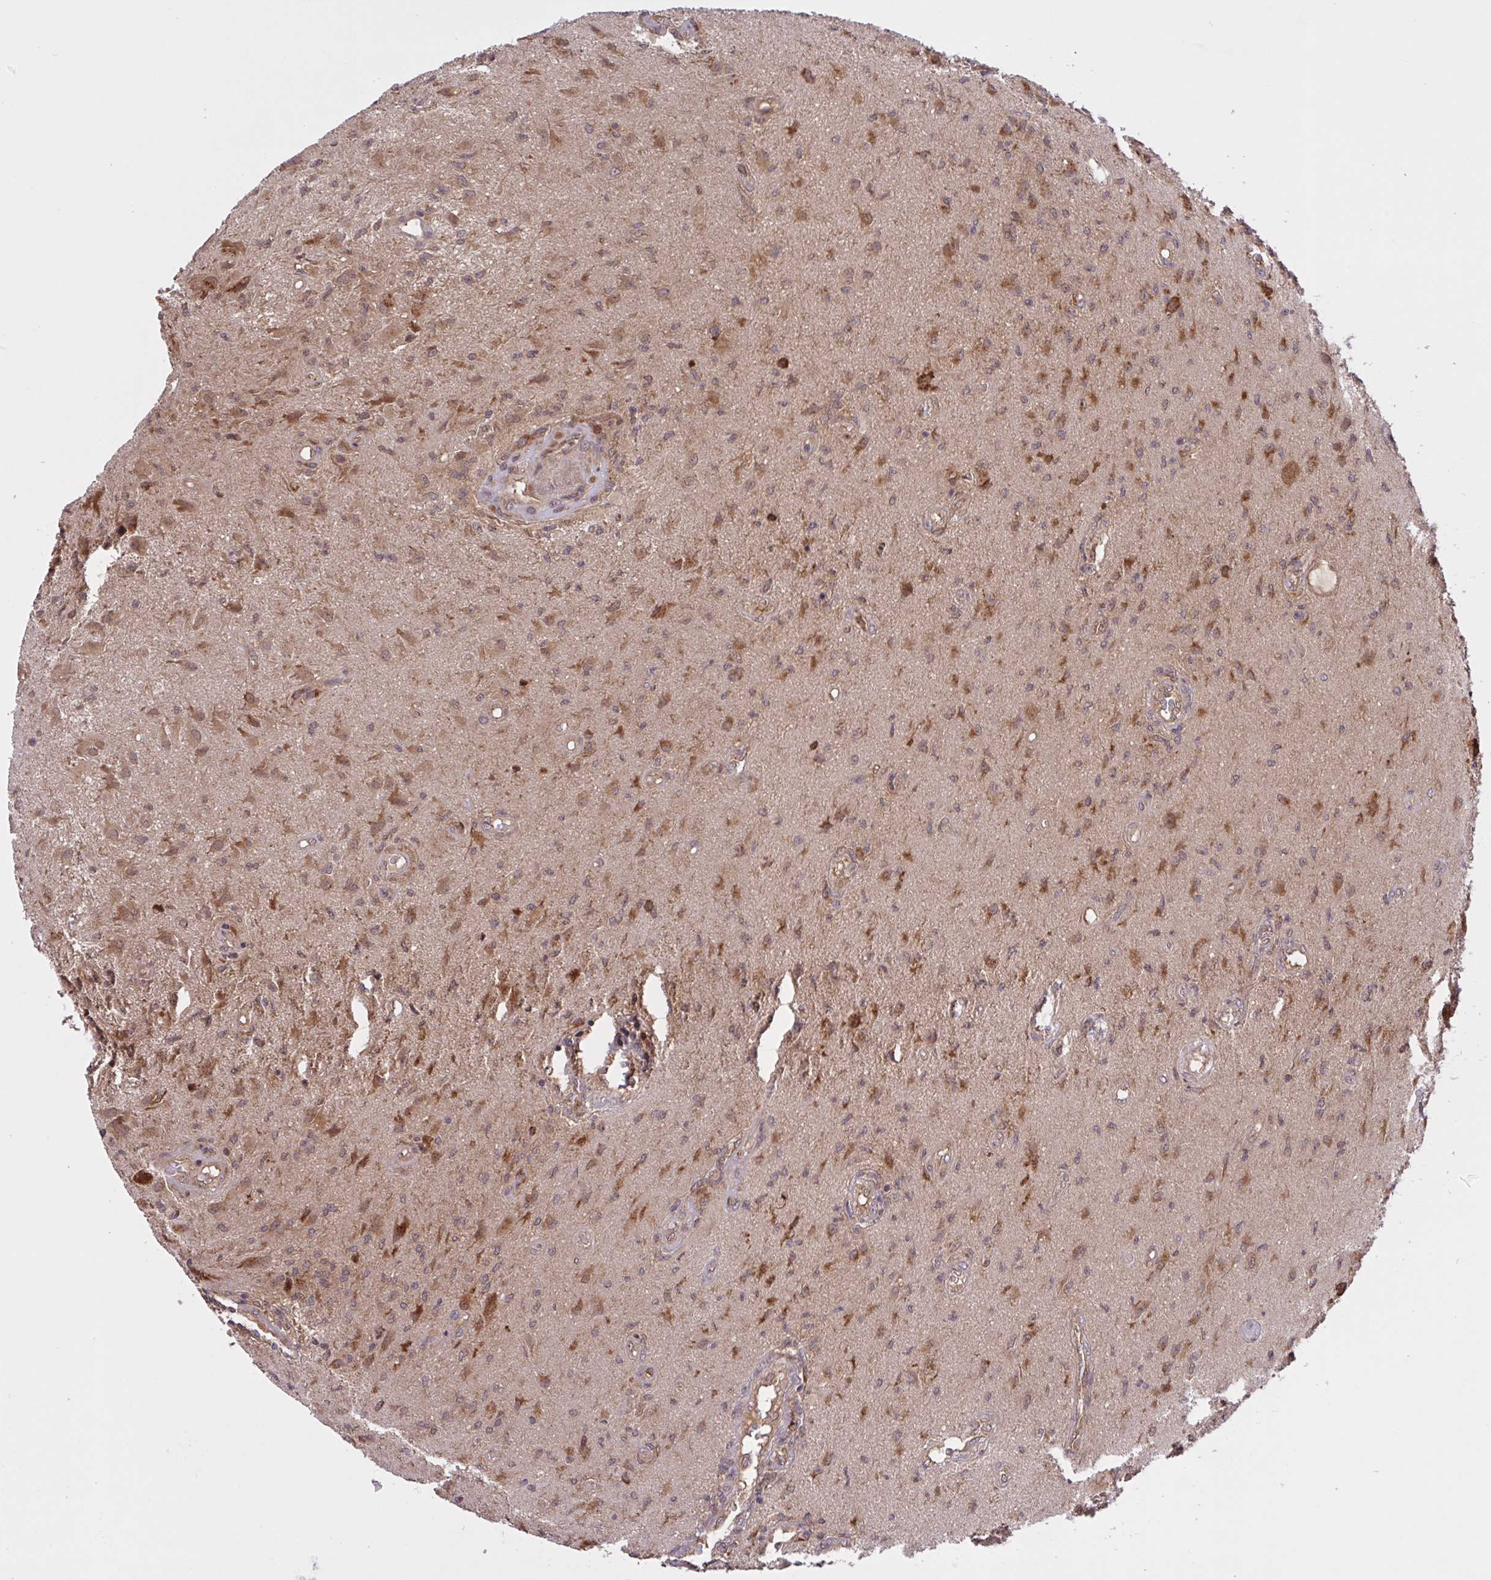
{"staining": {"intensity": "moderate", "quantity": ">75%", "location": "cytoplasmic/membranous"}, "tissue": "glioma", "cell_type": "Tumor cells", "image_type": "cancer", "snomed": [{"axis": "morphology", "description": "Glioma, malignant, High grade"}, {"axis": "topography", "description": "Brain"}], "caption": "Approximately >75% of tumor cells in glioma reveal moderate cytoplasmic/membranous protein staining as visualized by brown immunohistochemical staining.", "gene": "INTS10", "patient": {"sex": "male", "age": 67}}